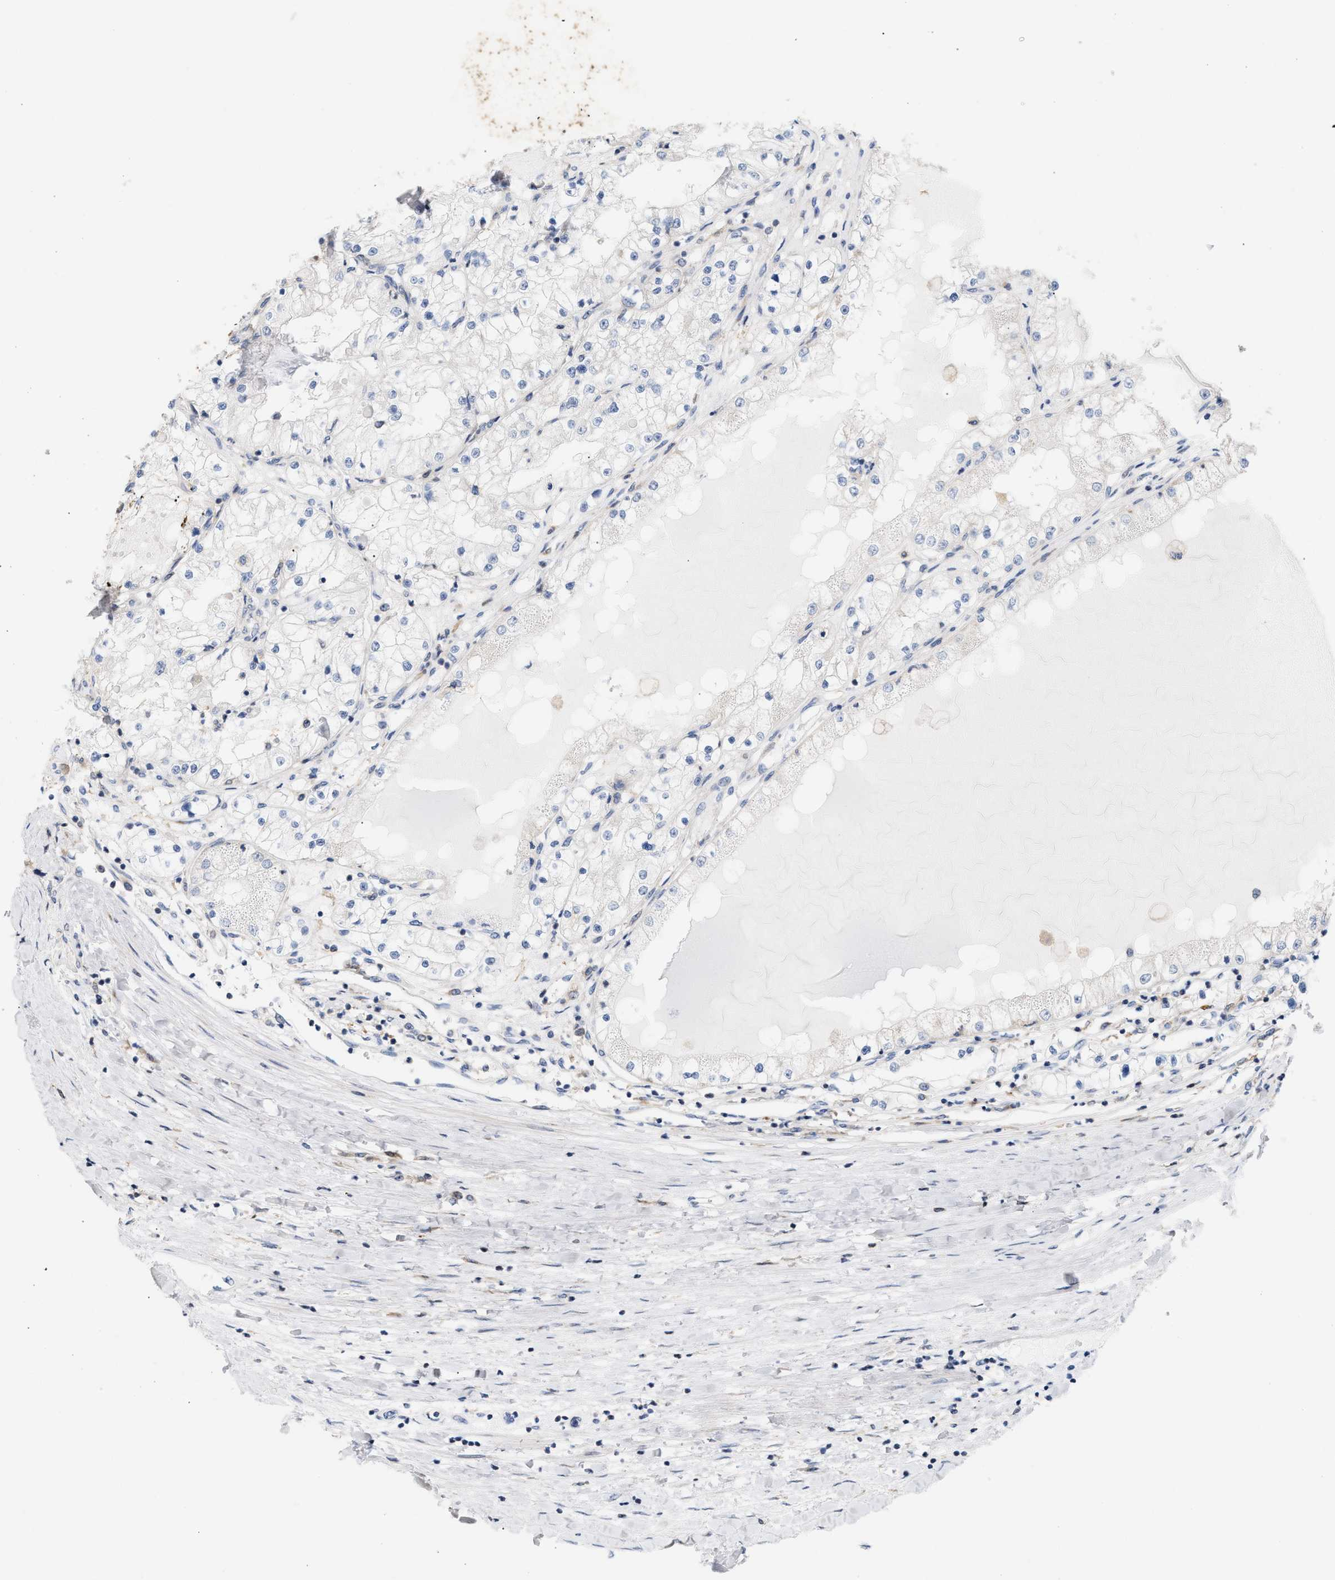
{"staining": {"intensity": "negative", "quantity": "none", "location": "none"}, "tissue": "renal cancer", "cell_type": "Tumor cells", "image_type": "cancer", "snomed": [{"axis": "morphology", "description": "Adenocarcinoma, NOS"}, {"axis": "topography", "description": "Kidney"}], "caption": "This is an immunohistochemistry (IHC) histopathology image of renal adenocarcinoma. There is no expression in tumor cells.", "gene": "DBNL", "patient": {"sex": "male", "age": 68}}